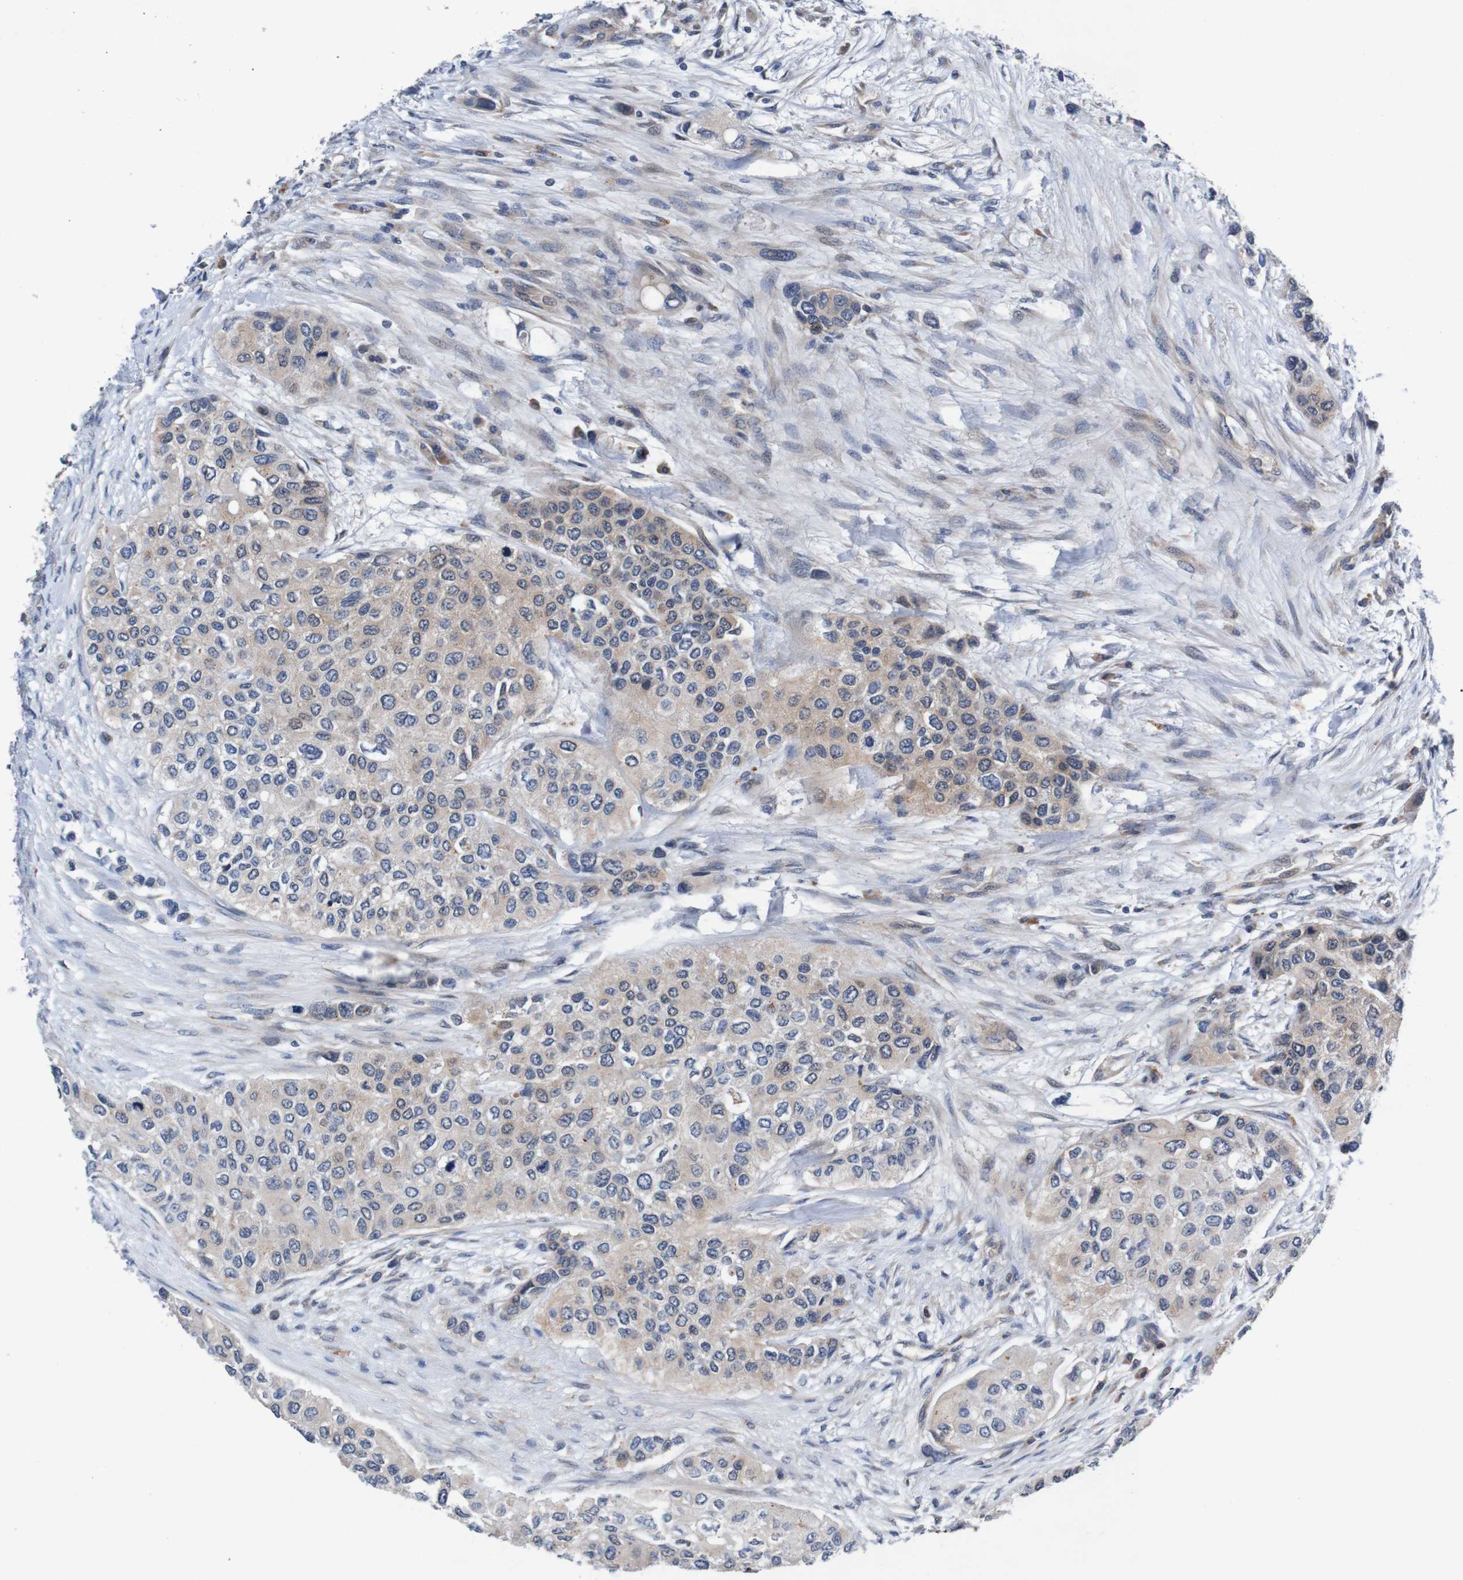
{"staining": {"intensity": "weak", "quantity": "<25%", "location": "cytoplasmic/membranous"}, "tissue": "urothelial cancer", "cell_type": "Tumor cells", "image_type": "cancer", "snomed": [{"axis": "morphology", "description": "Urothelial carcinoma, High grade"}, {"axis": "topography", "description": "Urinary bladder"}], "caption": "Immunohistochemistry (IHC) image of neoplastic tissue: human high-grade urothelial carcinoma stained with DAB reveals no significant protein staining in tumor cells.", "gene": "CPED1", "patient": {"sex": "female", "age": 56}}